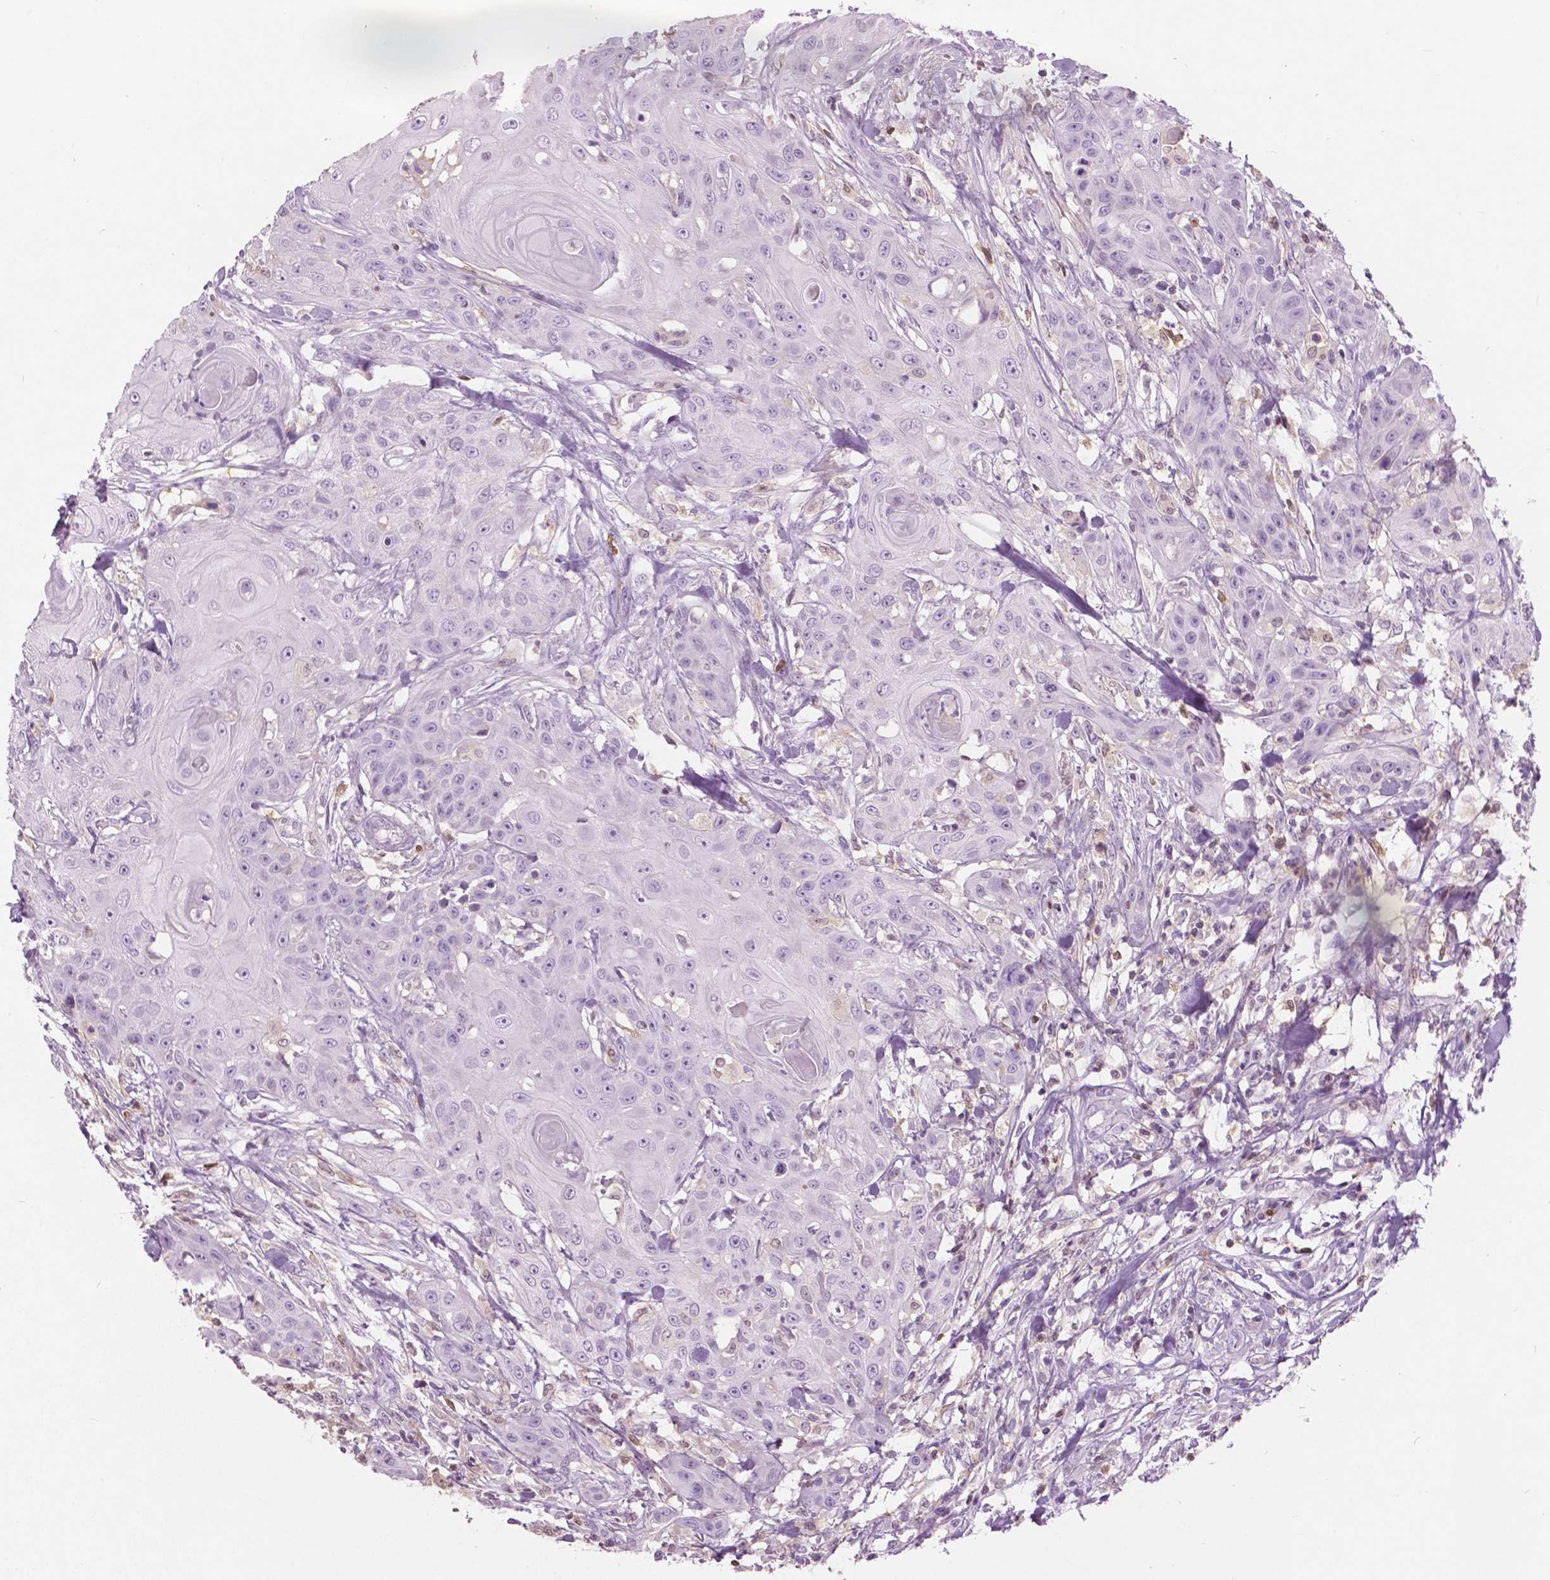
{"staining": {"intensity": "negative", "quantity": "none", "location": "none"}, "tissue": "head and neck cancer", "cell_type": "Tumor cells", "image_type": "cancer", "snomed": [{"axis": "morphology", "description": "Squamous cell carcinoma, NOS"}, {"axis": "topography", "description": "Oral tissue"}, {"axis": "topography", "description": "Head-Neck"}], "caption": "DAB (3,3'-diaminobenzidine) immunohistochemical staining of human head and neck cancer (squamous cell carcinoma) shows no significant expression in tumor cells. (Brightfield microscopy of DAB (3,3'-diaminobenzidine) immunohistochemistry at high magnification).", "gene": "GALM", "patient": {"sex": "female", "age": 55}}